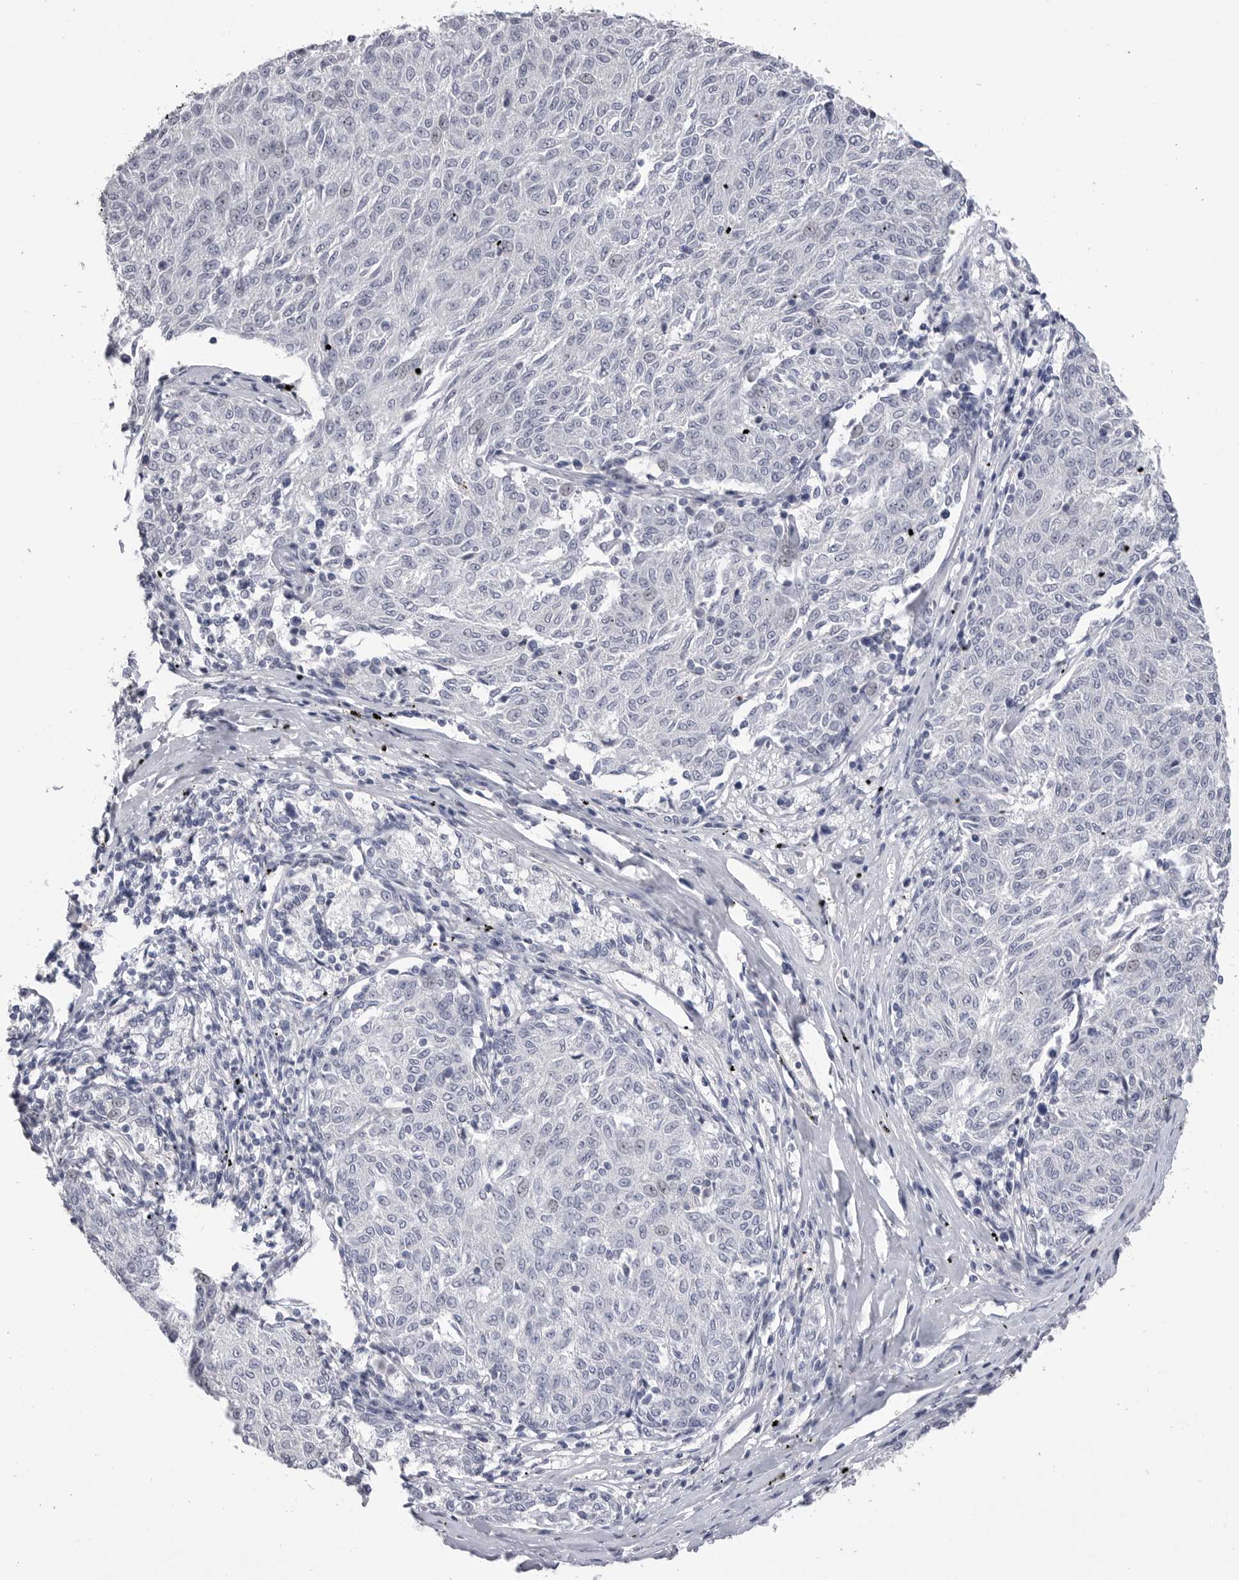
{"staining": {"intensity": "negative", "quantity": "none", "location": "none"}, "tissue": "melanoma", "cell_type": "Tumor cells", "image_type": "cancer", "snomed": [{"axis": "morphology", "description": "Malignant melanoma, NOS"}, {"axis": "topography", "description": "Skin"}], "caption": "This histopathology image is of malignant melanoma stained with immunohistochemistry (IHC) to label a protein in brown with the nuclei are counter-stained blue. There is no staining in tumor cells.", "gene": "DLGAP3", "patient": {"sex": "female", "age": 72}}